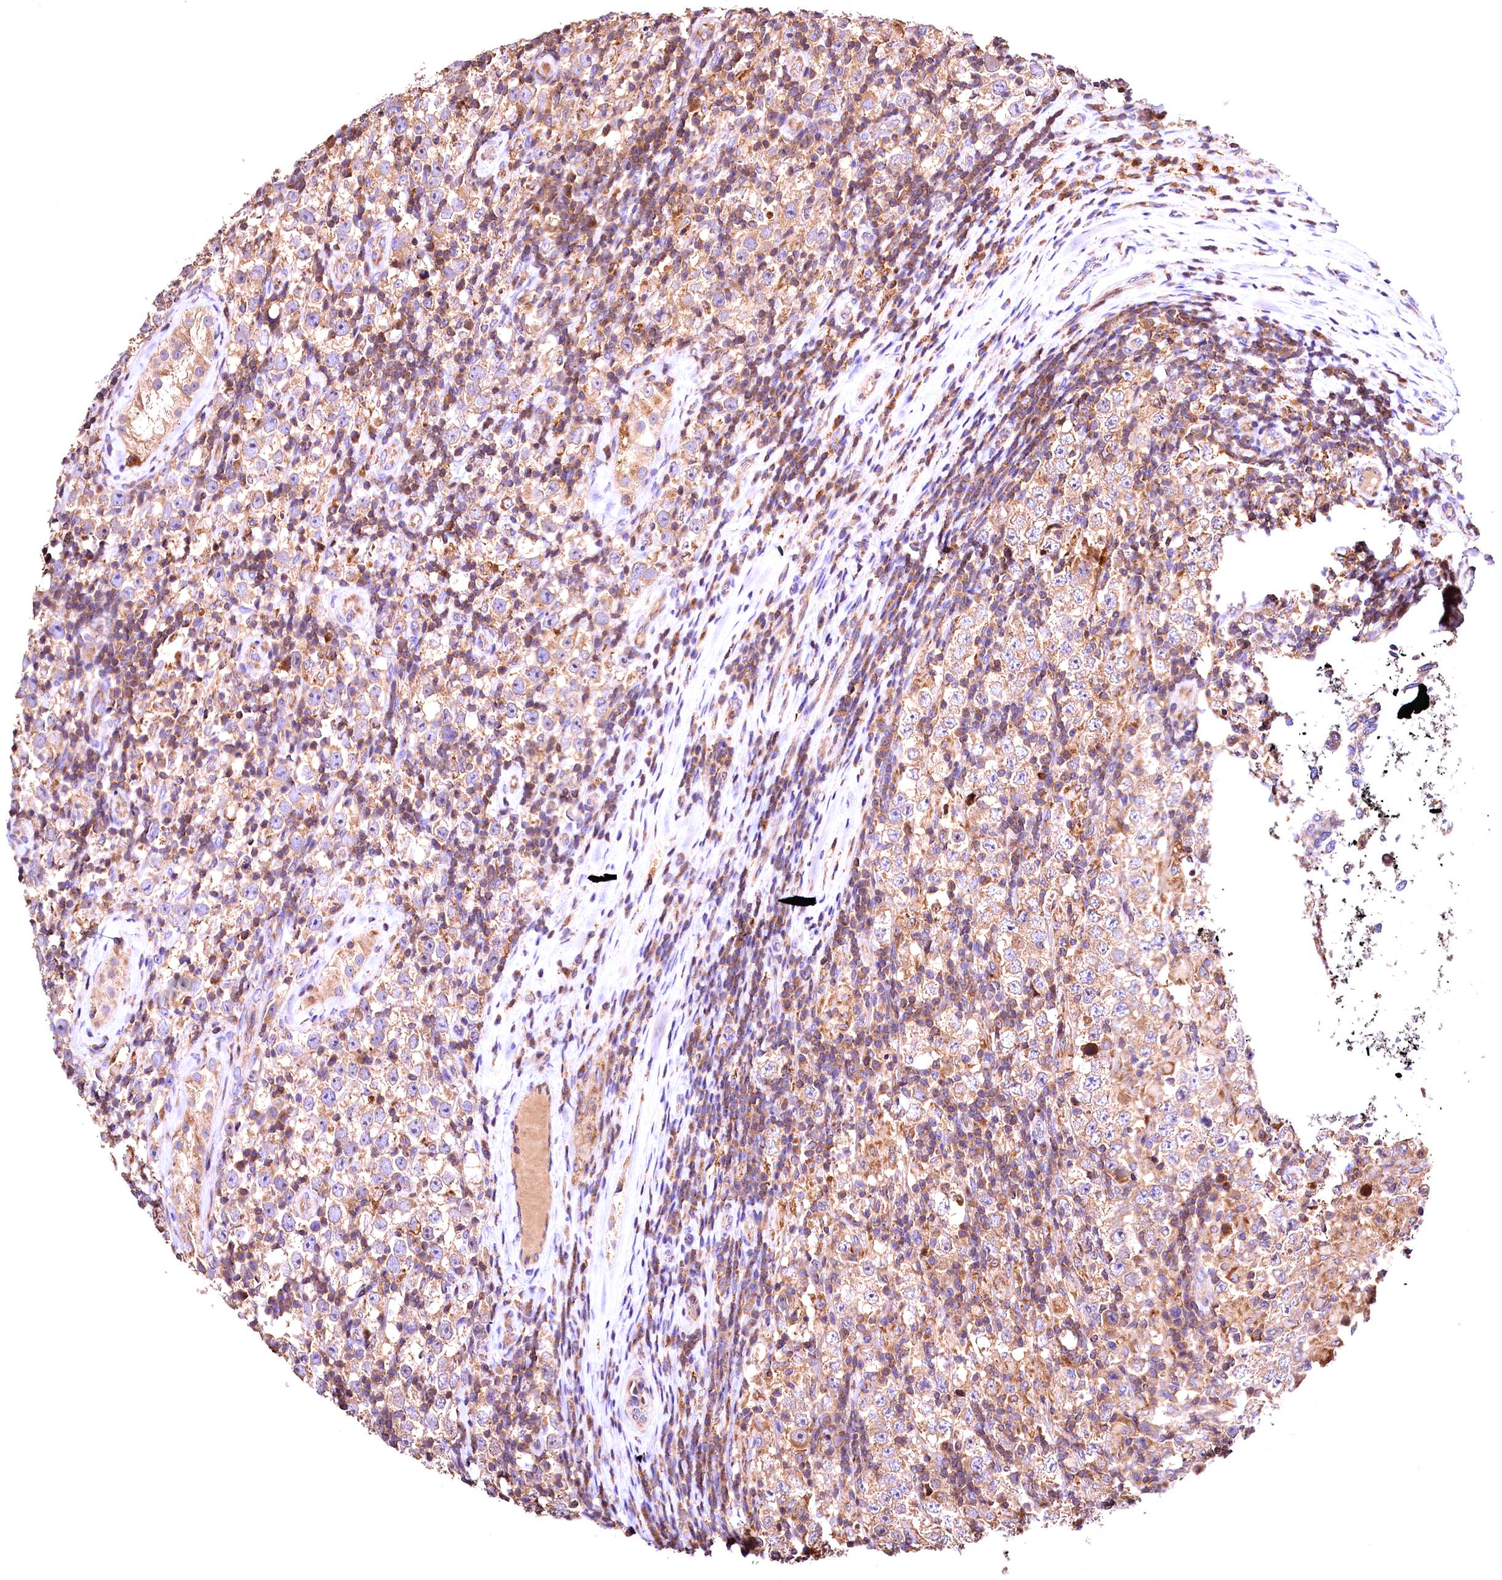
{"staining": {"intensity": "weak", "quantity": ">75%", "location": "cytoplasmic/membranous"}, "tissue": "testis cancer", "cell_type": "Tumor cells", "image_type": "cancer", "snomed": [{"axis": "morphology", "description": "Normal tissue, NOS"}, {"axis": "morphology", "description": "Urothelial carcinoma, High grade"}, {"axis": "morphology", "description": "Seminoma, NOS"}, {"axis": "morphology", "description": "Carcinoma, Embryonal, NOS"}, {"axis": "topography", "description": "Urinary bladder"}, {"axis": "topography", "description": "Testis"}], "caption": "This histopathology image demonstrates immunohistochemistry (IHC) staining of testis cancer, with low weak cytoplasmic/membranous expression in about >75% of tumor cells.", "gene": "KPTN", "patient": {"sex": "male", "age": 41}}